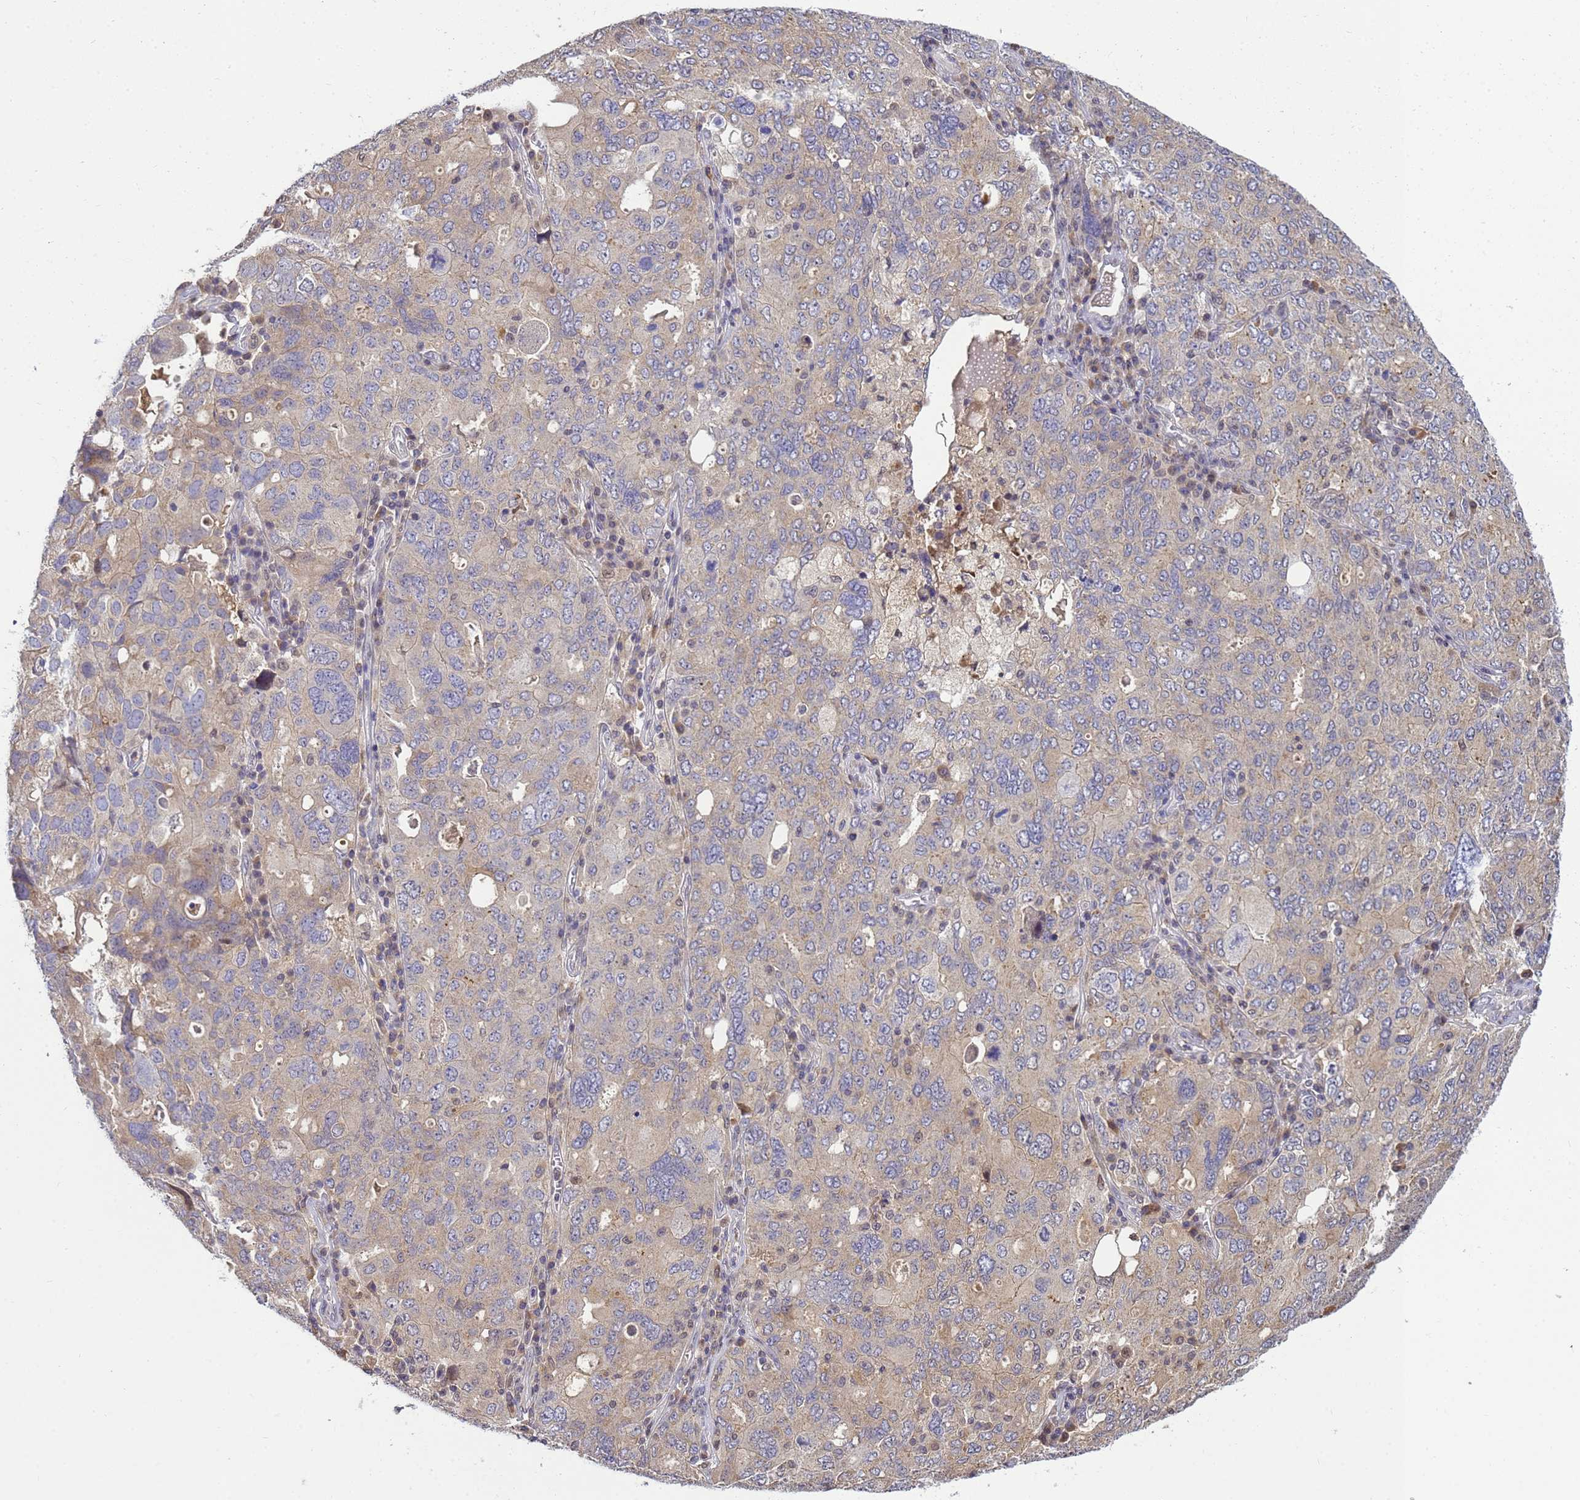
{"staining": {"intensity": "weak", "quantity": "25%-75%", "location": "cytoplasmic/membranous"}, "tissue": "ovarian cancer", "cell_type": "Tumor cells", "image_type": "cancer", "snomed": [{"axis": "morphology", "description": "Carcinoma, endometroid"}, {"axis": "topography", "description": "Ovary"}], "caption": "Immunohistochemistry histopathology image of neoplastic tissue: ovarian cancer (endometroid carcinoma) stained using immunohistochemistry demonstrates low levels of weak protein expression localized specifically in the cytoplasmic/membranous of tumor cells, appearing as a cytoplasmic/membranous brown color.", "gene": "TMEM74B", "patient": {"sex": "female", "age": 62}}